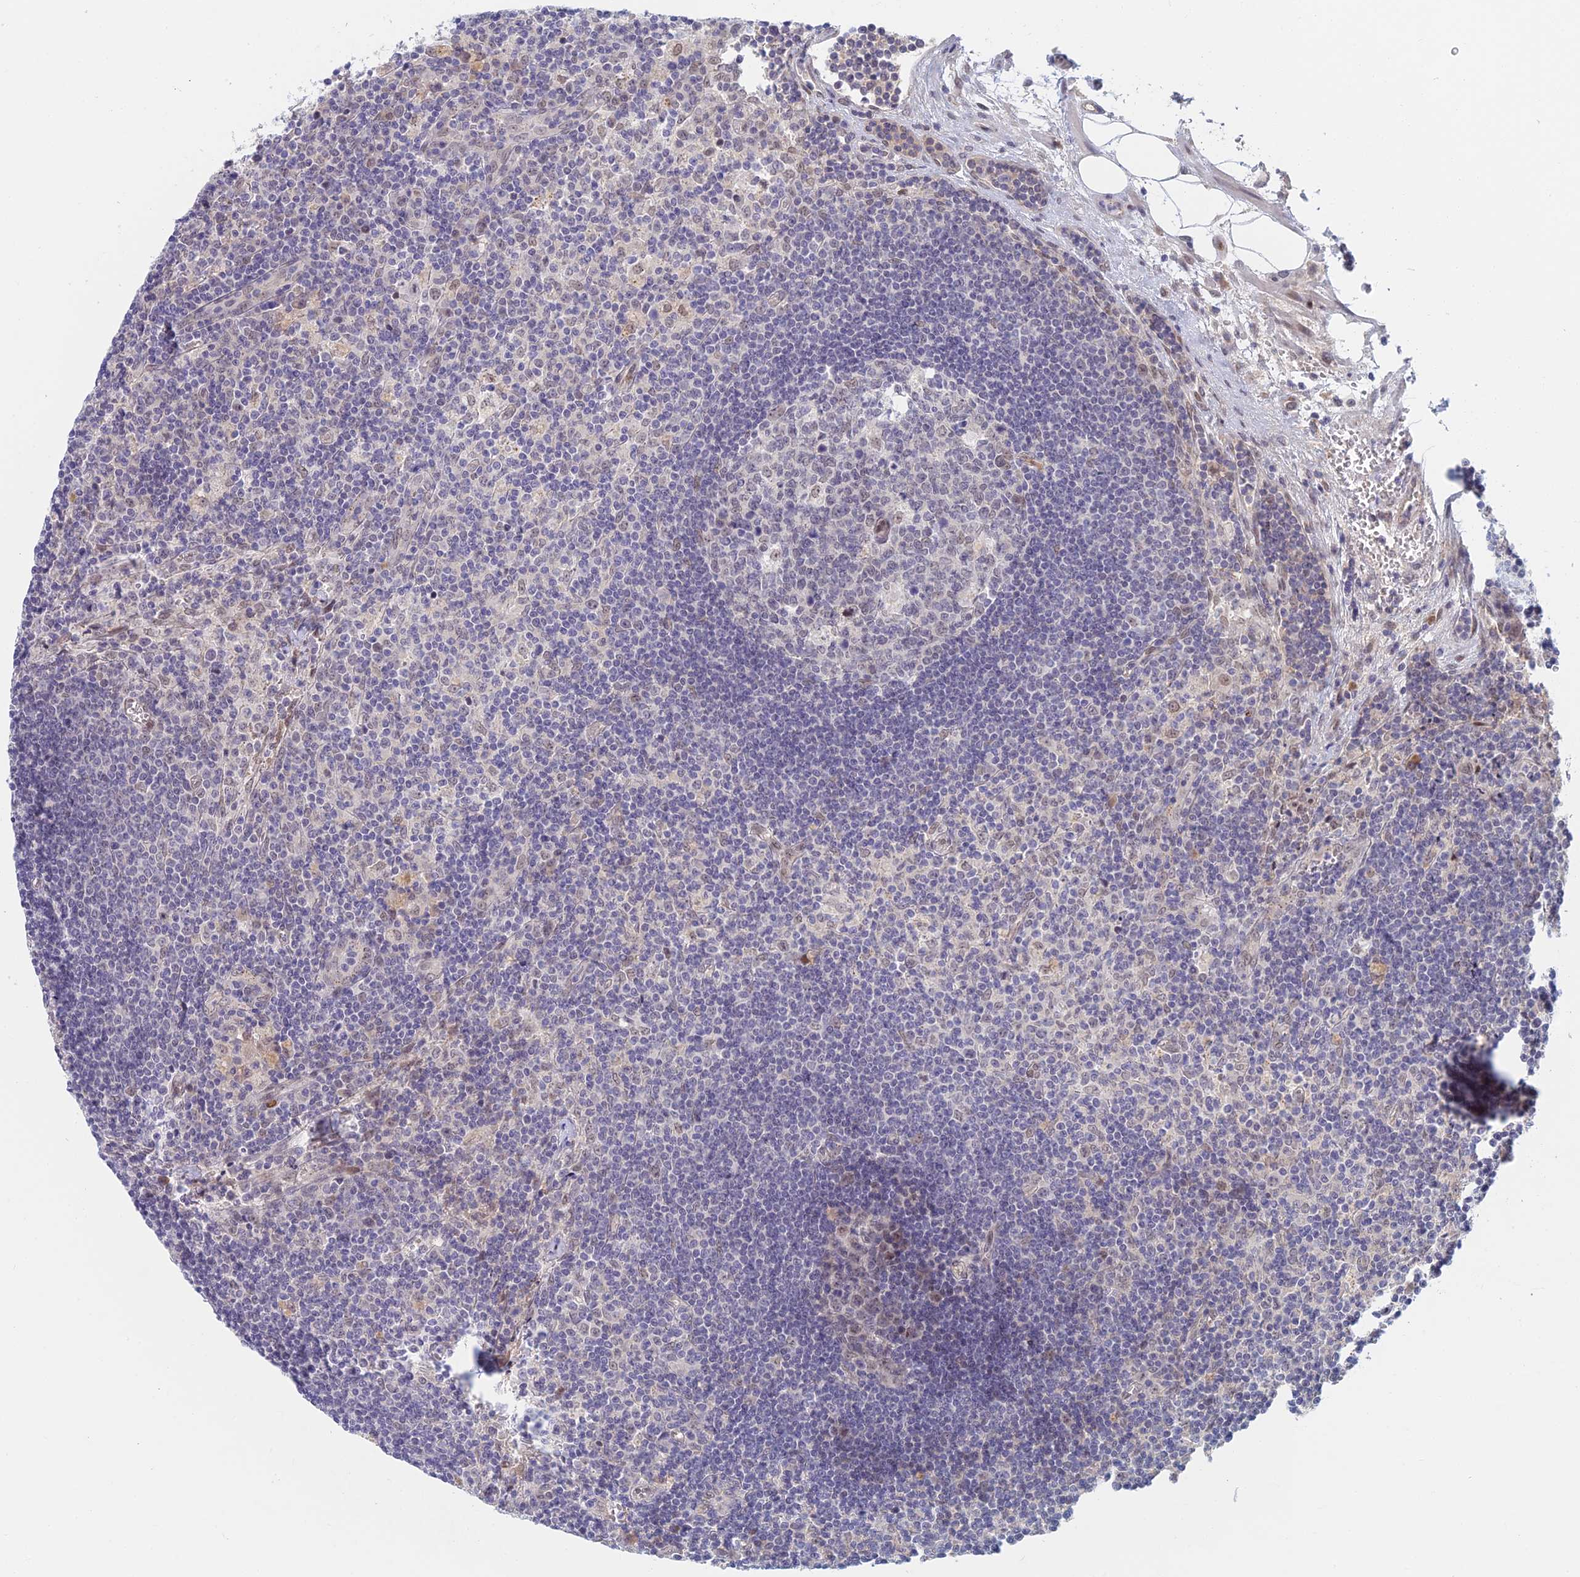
{"staining": {"intensity": "weak", "quantity": "<25%", "location": "nuclear"}, "tissue": "lymph node", "cell_type": "Germinal center cells", "image_type": "normal", "snomed": [{"axis": "morphology", "description": "Normal tissue, NOS"}, {"axis": "topography", "description": "Lymph node"}], "caption": "Germinal center cells are negative for brown protein staining in normal lymph node. (DAB IHC with hematoxylin counter stain).", "gene": "ZUP1", "patient": {"sex": "male", "age": 58}}